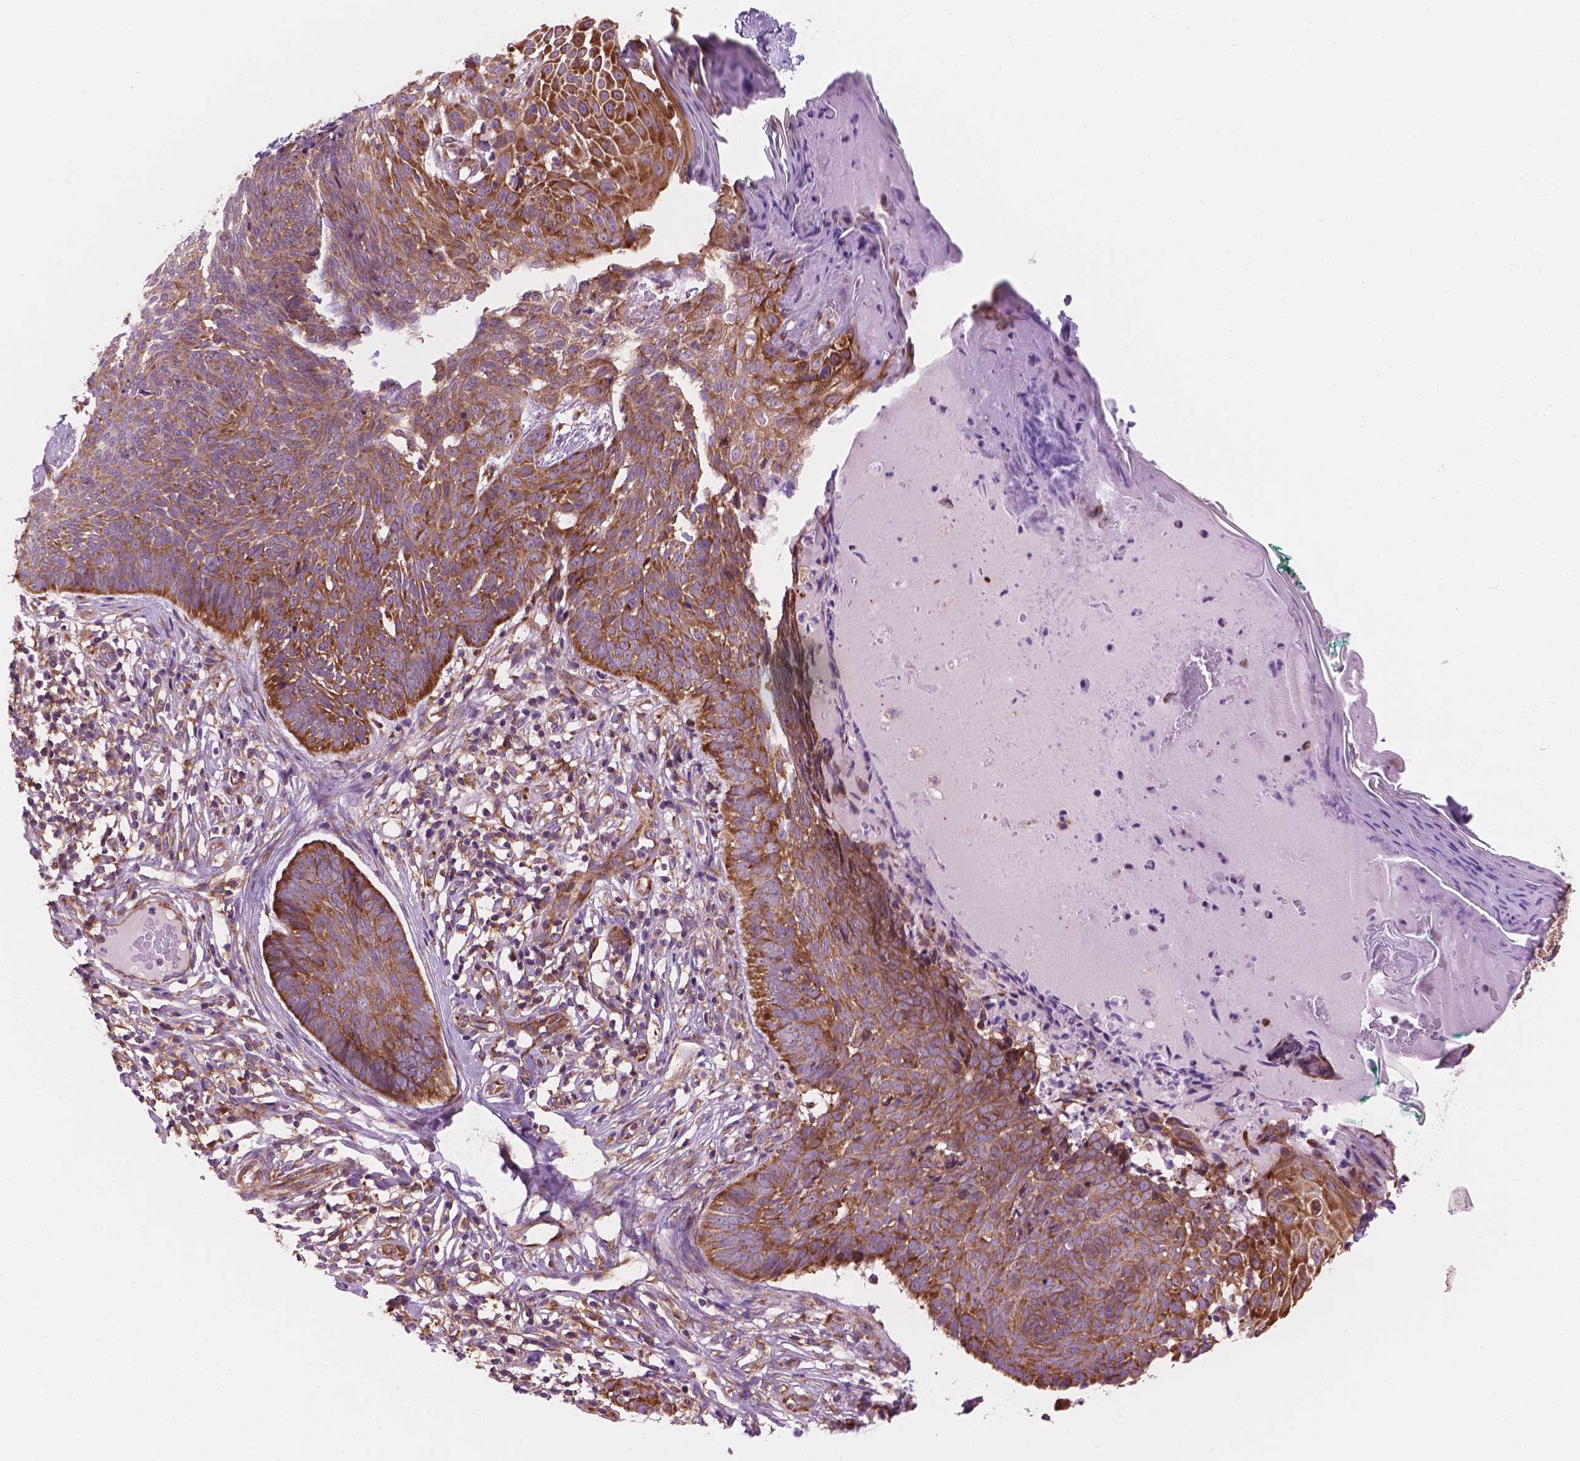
{"staining": {"intensity": "moderate", "quantity": ">75%", "location": "cytoplasmic/membranous"}, "tissue": "skin cancer", "cell_type": "Tumor cells", "image_type": "cancer", "snomed": [{"axis": "morphology", "description": "Basal cell carcinoma"}, {"axis": "topography", "description": "Skin"}], "caption": "IHC of human skin cancer shows medium levels of moderate cytoplasmic/membranous staining in about >75% of tumor cells.", "gene": "RPL37A", "patient": {"sex": "male", "age": 85}}